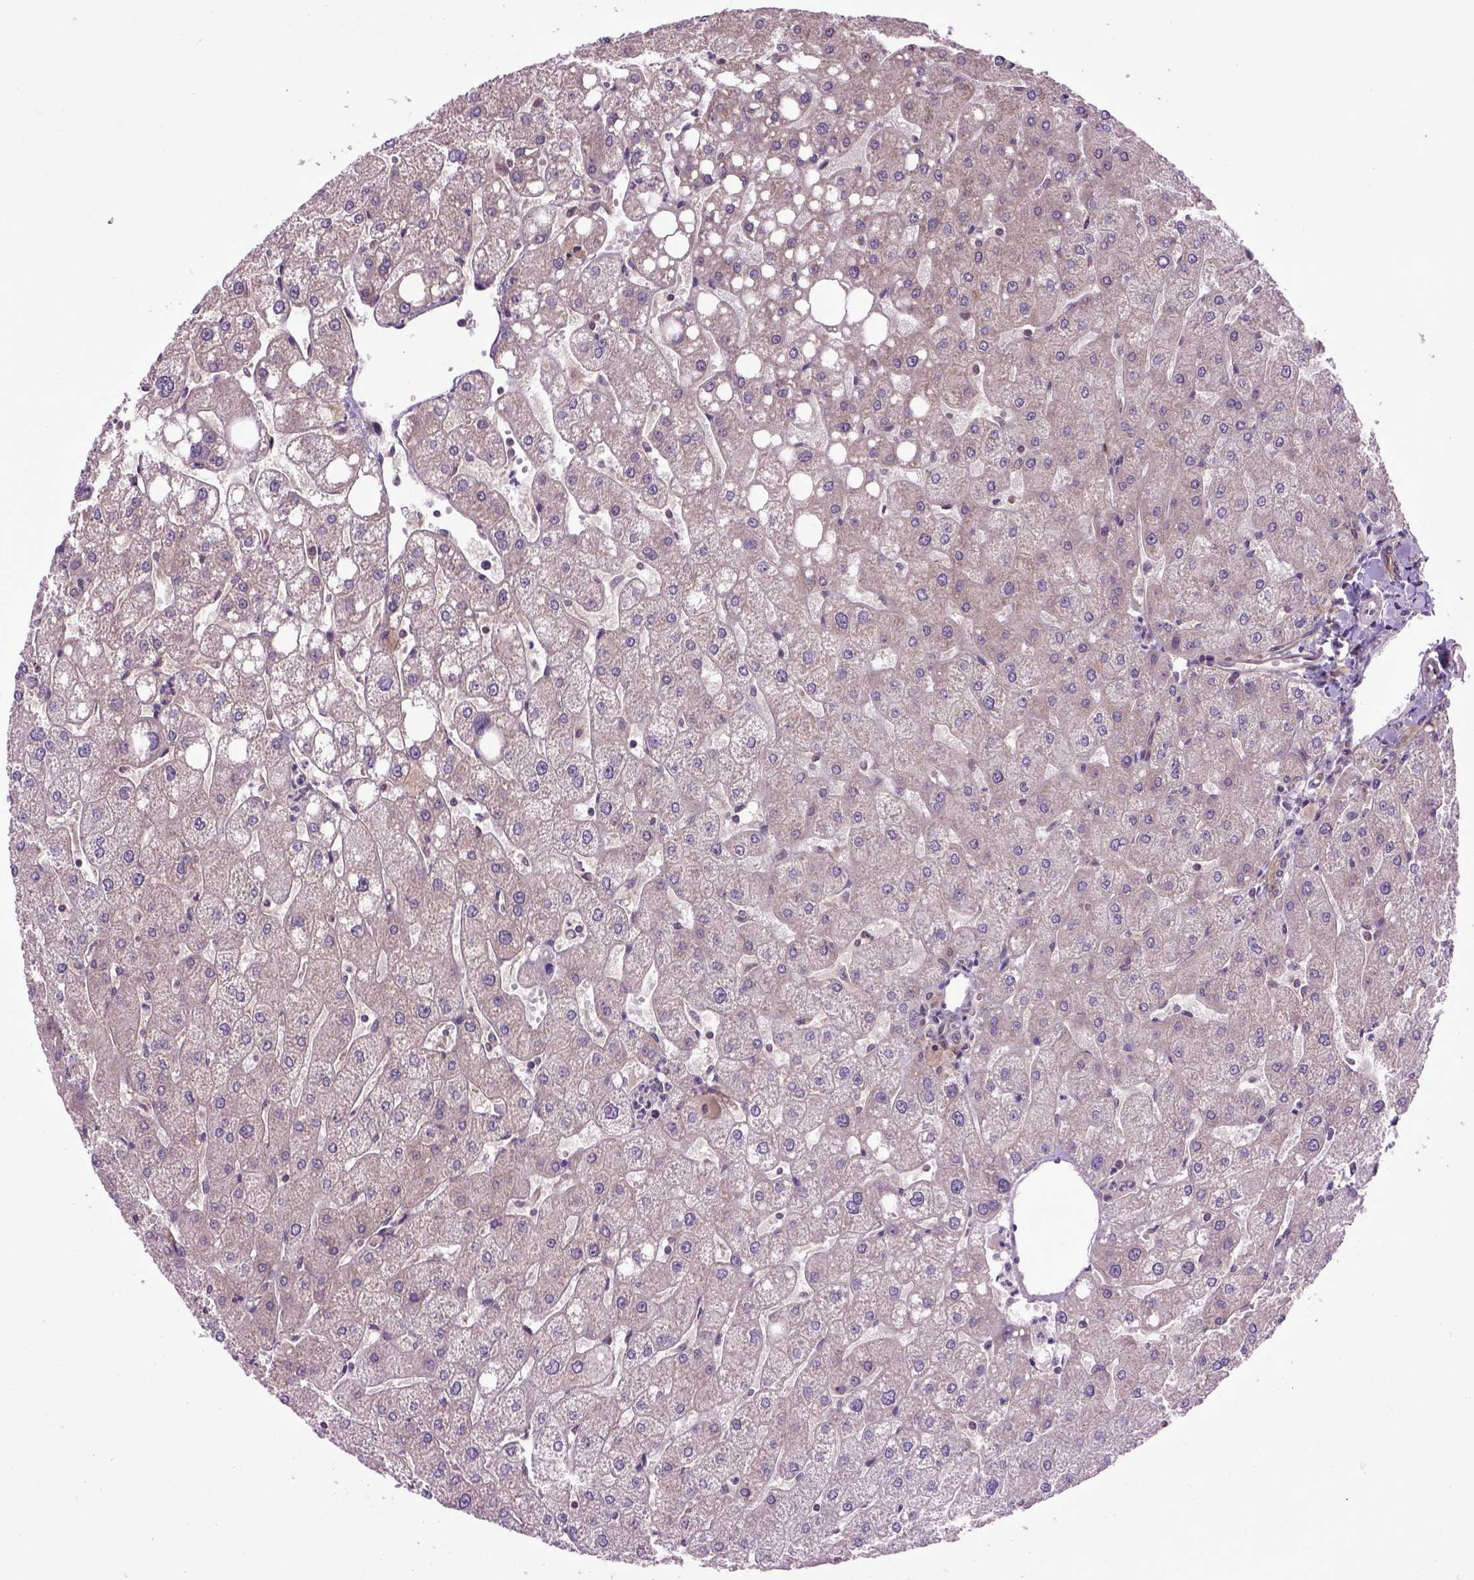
{"staining": {"intensity": "moderate", "quantity": "25%-75%", "location": "cytoplasmic/membranous"}, "tissue": "liver", "cell_type": "Cholangiocytes", "image_type": "normal", "snomed": [{"axis": "morphology", "description": "Normal tissue, NOS"}, {"axis": "topography", "description": "Liver"}], "caption": "Protein staining of benign liver displays moderate cytoplasmic/membranous staining in approximately 25%-75% of cholangiocytes.", "gene": "WDR48", "patient": {"sex": "male", "age": 67}}